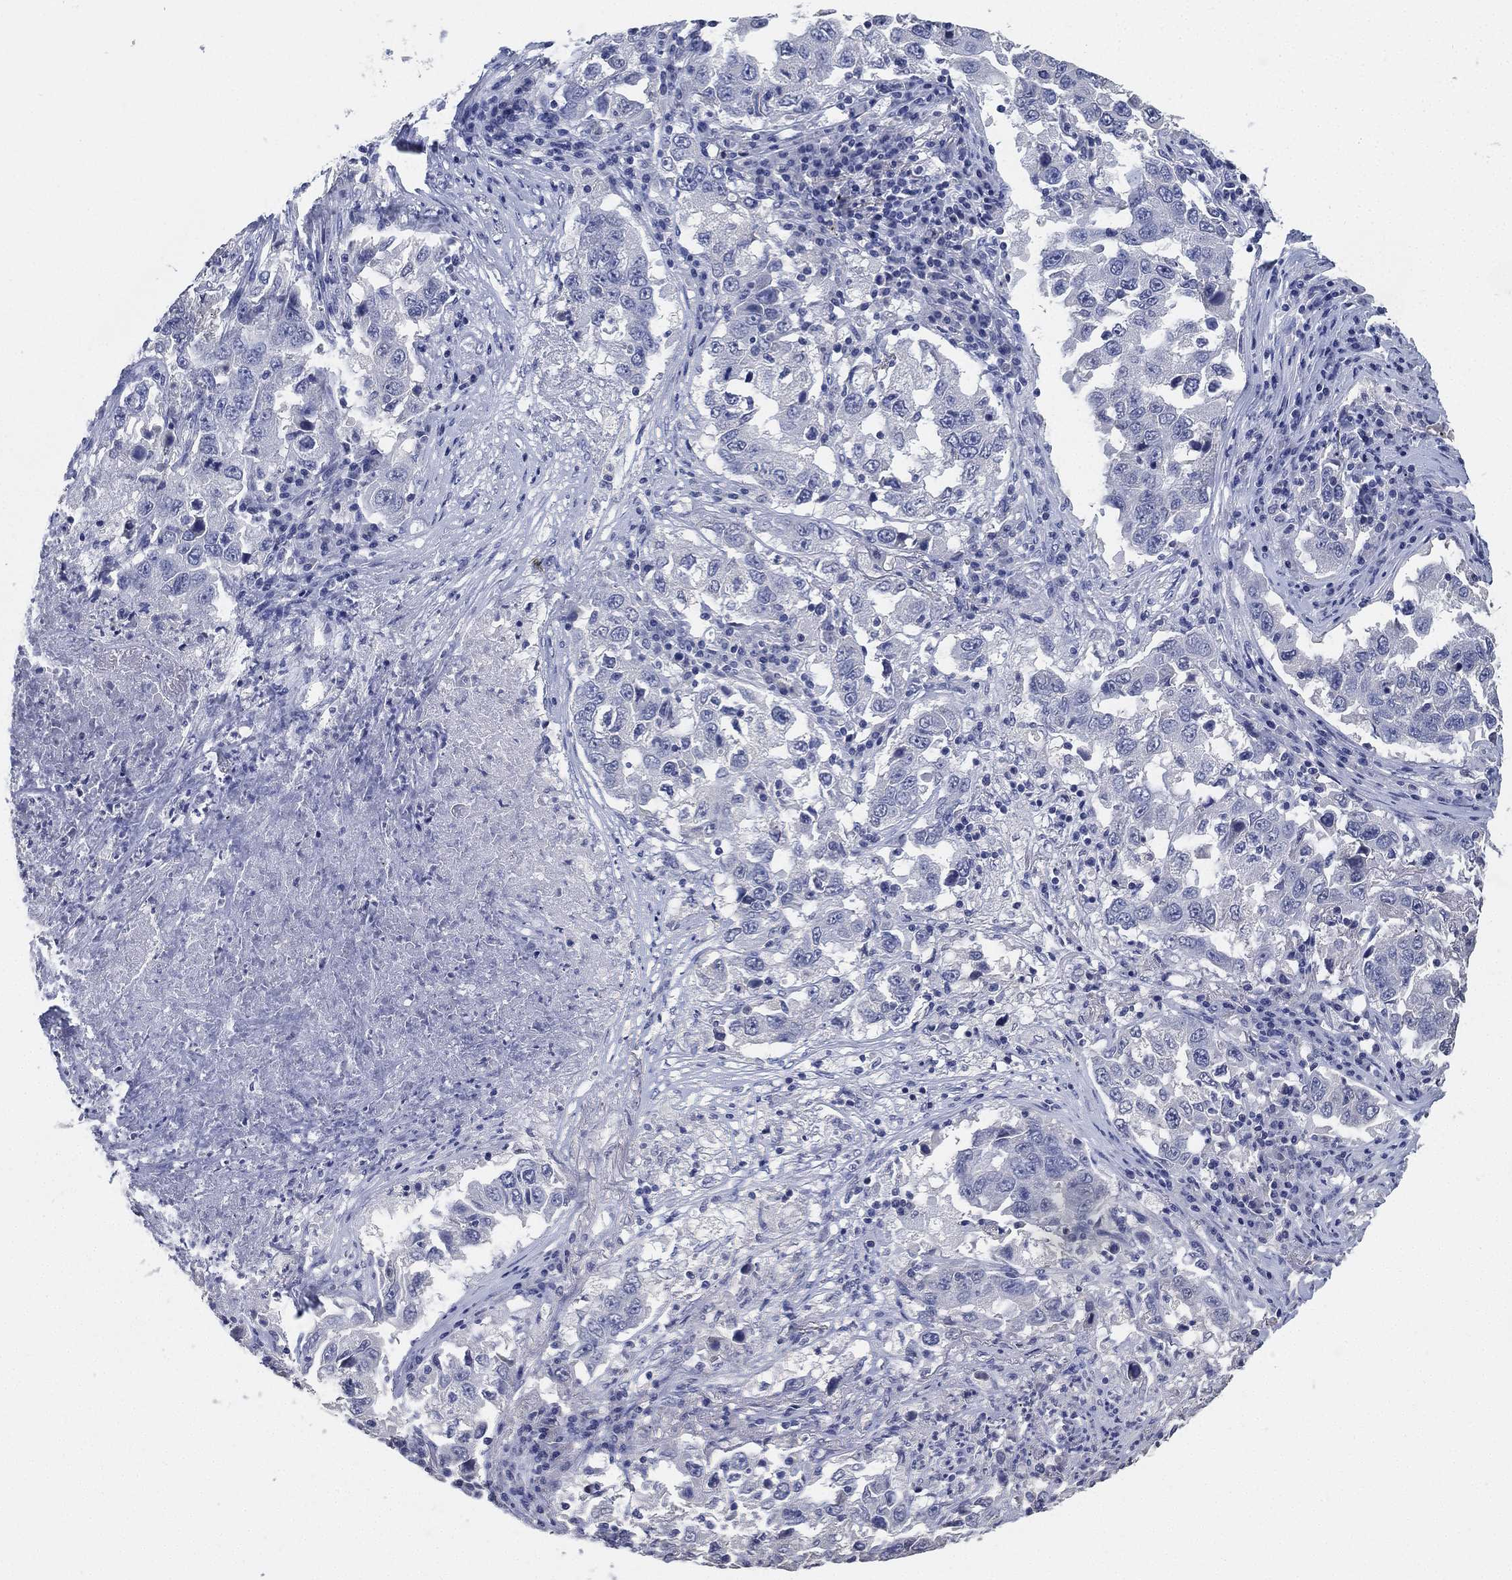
{"staining": {"intensity": "negative", "quantity": "none", "location": "none"}, "tissue": "lung cancer", "cell_type": "Tumor cells", "image_type": "cancer", "snomed": [{"axis": "morphology", "description": "Adenocarcinoma, NOS"}, {"axis": "topography", "description": "Lung"}], "caption": "An immunohistochemistry (IHC) micrograph of lung cancer is shown. There is no staining in tumor cells of lung cancer.", "gene": "IYD", "patient": {"sex": "male", "age": 73}}